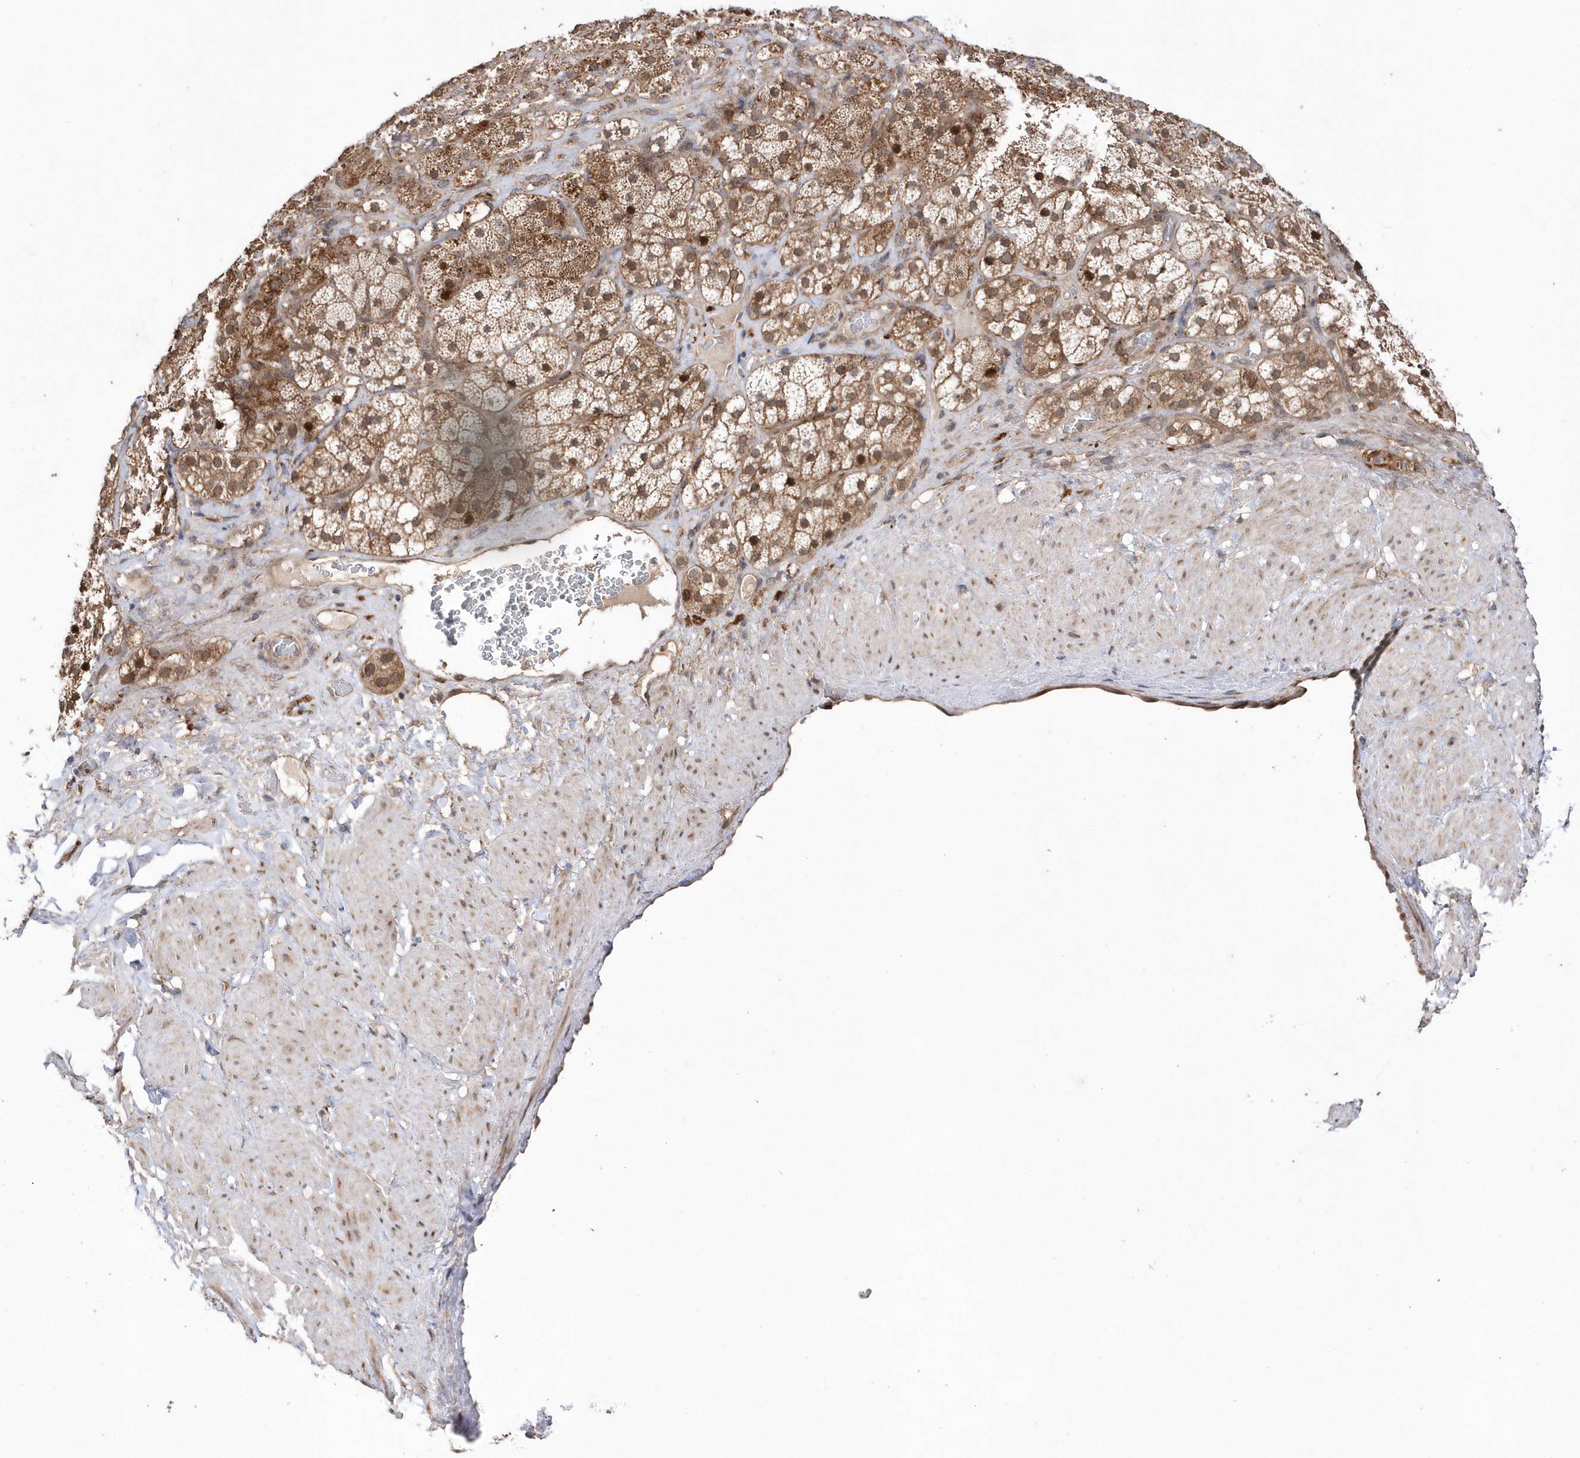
{"staining": {"intensity": "moderate", "quantity": ">75%", "location": "cytoplasmic/membranous,nuclear"}, "tissue": "adrenal gland", "cell_type": "Glandular cells", "image_type": "normal", "snomed": [{"axis": "morphology", "description": "Normal tissue, NOS"}, {"axis": "topography", "description": "Adrenal gland"}], "caption": "Immunohistochemistry (IHC) of normal human adrenal gland reveals medium levels of moderate cytoplasmic/membranous,nuclear staining in approximately >75% of glandular cells. (DAB (3,3'-diaminobenzidine) IHC, brown staining for protein, blue staining for nuclei).", "gene": "DALRD3", "patient": {"sex": "male", "age": 57}}